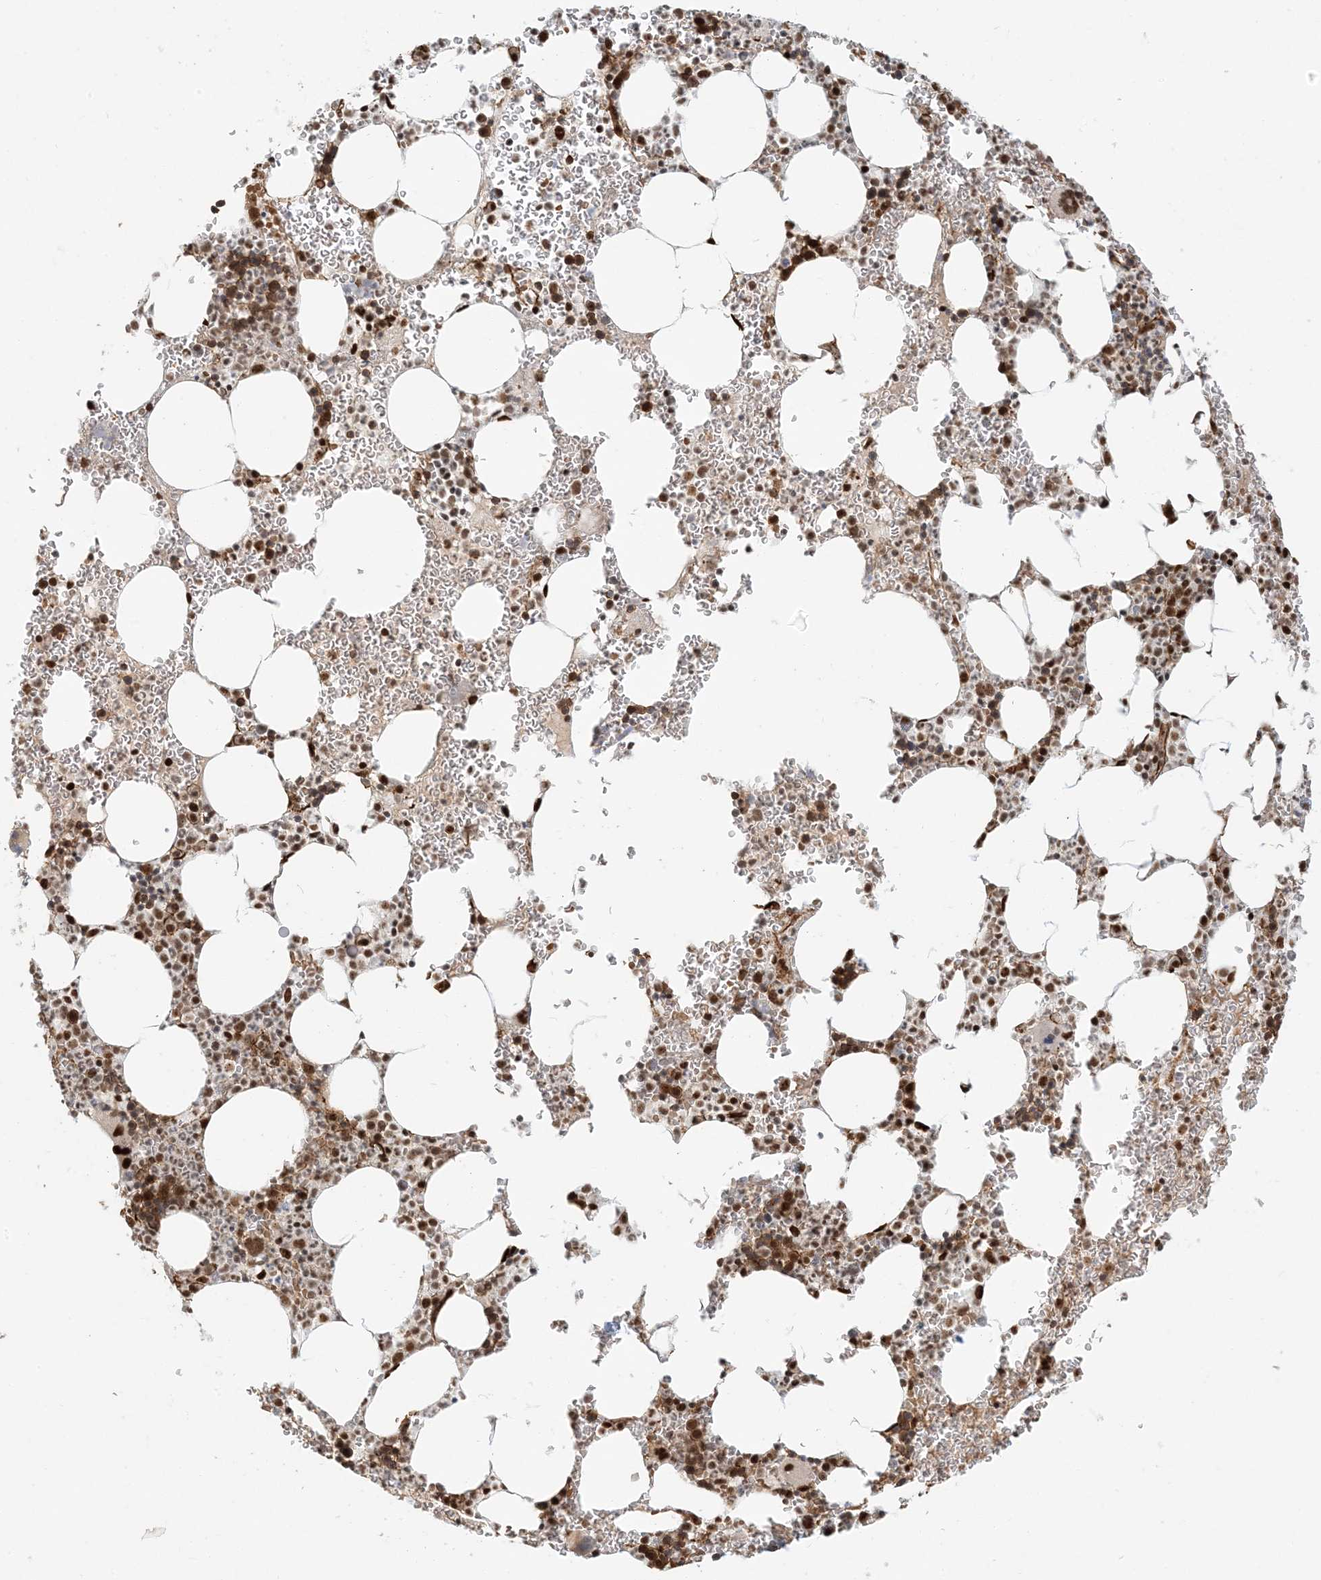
{"staining": {"intensity": "strong", "quantity": "25%-75%", "location": "cytoplasmic/membranous,nuclear"}, "tissue": "bone marrow", "cell_type": "Hematopoietic cells", "image_type": "normal", "snomed": [{"axis": "morphology", "description": "Normal tissue, NOS"}, {"axis": "topography", "description": "Bone marrow"}], "caption": "Bone marrow stained with a brown dye exhibits strong cytoplasmic/membranous,nuclear positive expression in about 25%-75% of hematopoietic cells.", "gene": "CKS1B", "patient": {"sex": "female", "age": 78}}